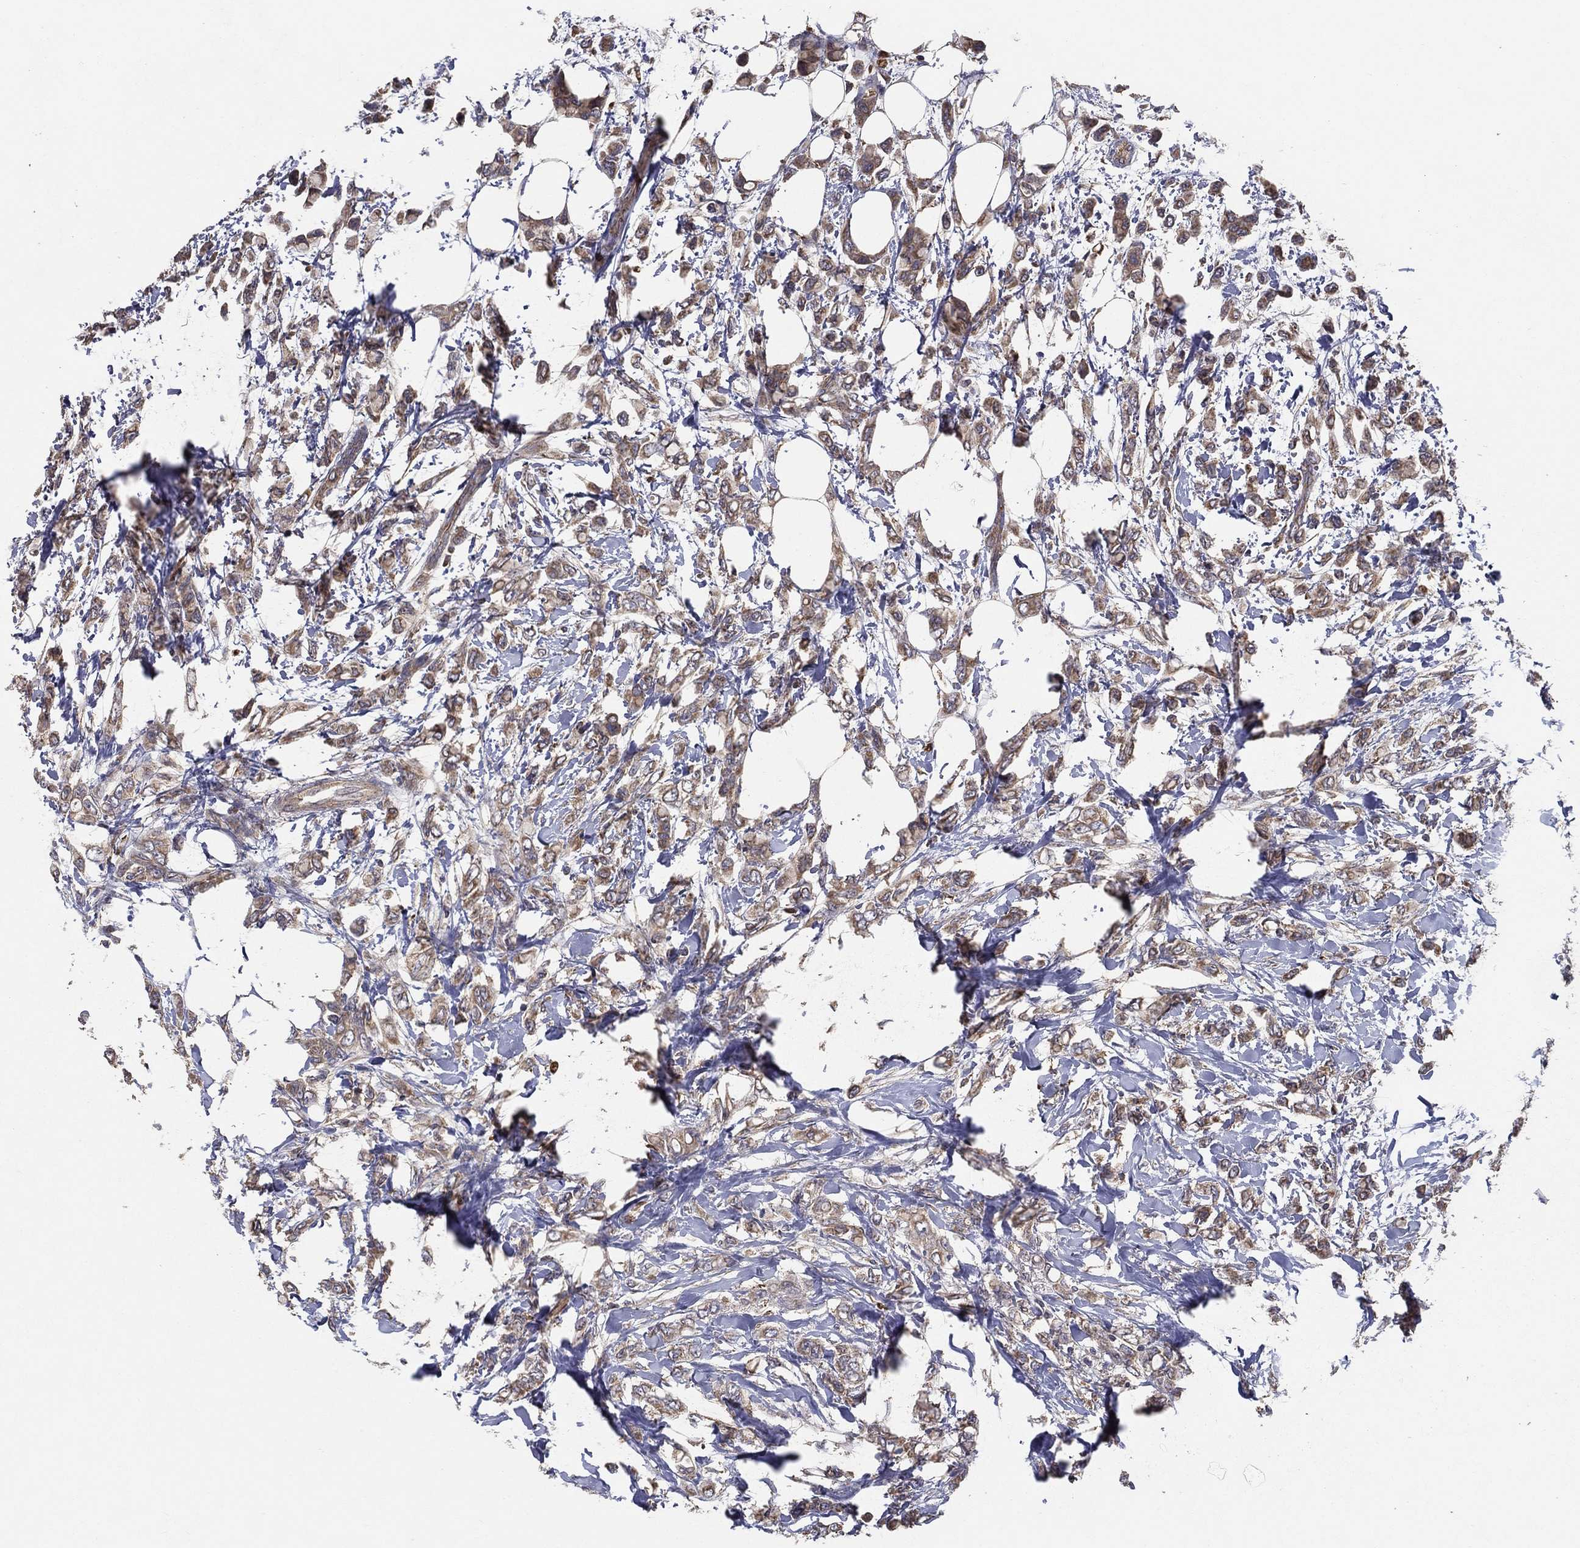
{"staining": {"intensity": "moderate", "quantity": ">75%", "location": "cytoplasmic/membranous"}, "tissue": "breast cancer", "cell_type": "Tumor cells", "image_type": "cancer", "snomed": [{"axis": "morphology", "description": "Lobular carcinoma"}, {"axis": "topography", "description": "Breast"}], "caption": "Moderate cytoplasmic/membranous positivity is identified in about >75% of tumor cells in breast cancer (lobular carcinoma). (DAB = brown stain, brightfield microscopy at high magnification).", "gene": "MT-ND1", "patient": {"sex": "female", "age": 66}}